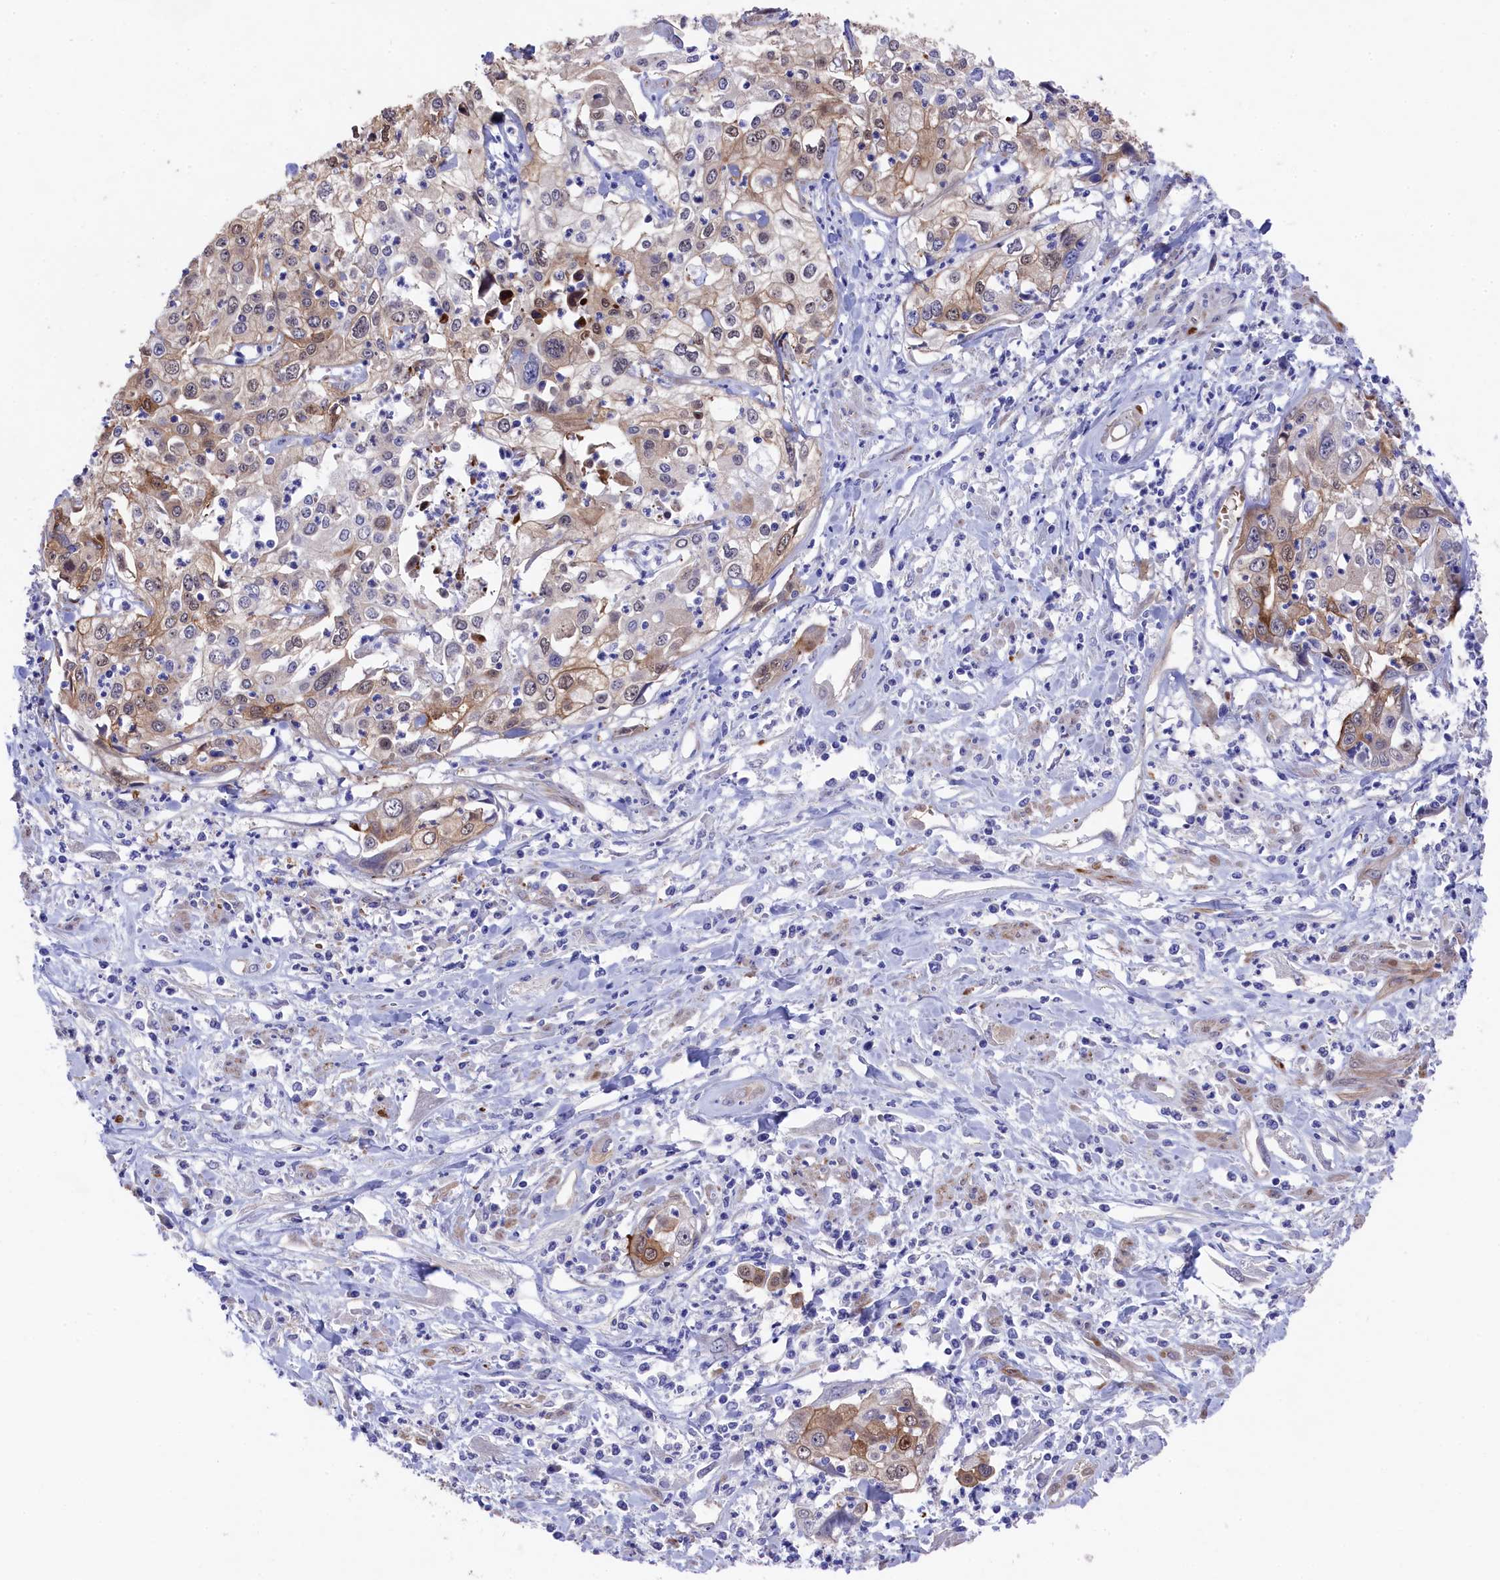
{"staining": {"intensity": "moderate", "quantity": "25%-75%", "location": "cytoplasmic/membranous,nuclear"}, "tissue": "cervical cancer", "cell_type": "Tumor cells", "image_type": "cancer", "snomed": [{"axis": "morphology", "description": "Squamous cell carcinoma, NOS"}, {"axis": "topography", "description": "Cervix"}], "caption": "Protein staining by immunohistochemistry (IHC) reveals moderate cytoplasmic/membranous and nuclear staining in about 25%-75% of tumor cells in cervical cancer. (Stains: DAB in brown, nuclei in blue, Microscopy: brightfield microscopy at high magnification).", "gene": "LHFPL4", "patient": {"sex": "female", "age": 31}}